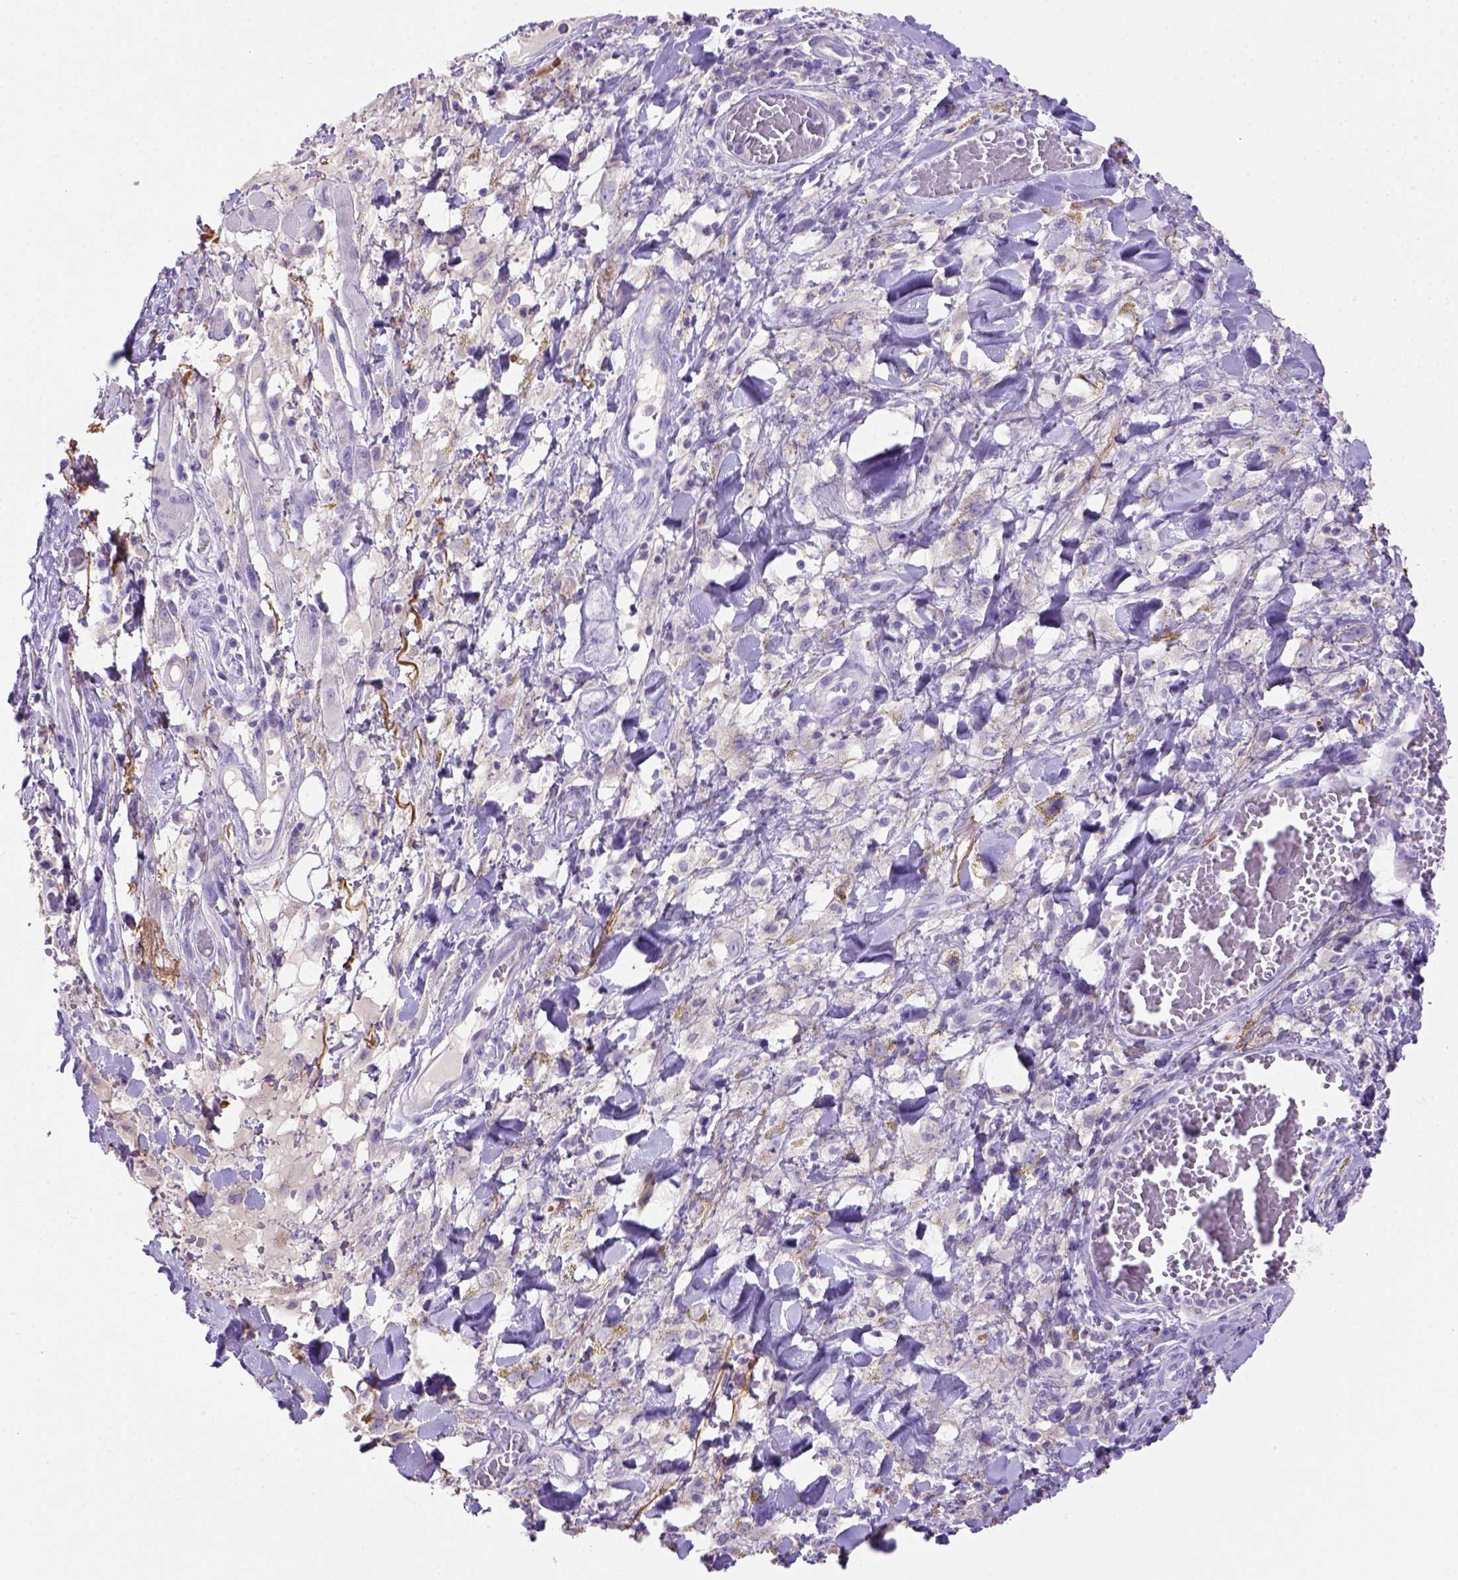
{"staining": {"intensity": "negative", "quantity": "none", "location": "none"}, "tissue": "melanoma", "cell_type": "Tumor cells", "image_type": "cancer", "snomed": [{"axis": "morphology", "description": "Malignant melanoma, NOS"}, {"axis": "topography", "description": "Skin"}], "caption": "High magnification brightfield microscopy of melanoma stained with DAB (3,3'-diaminobenzidine) (brown) and counterstained with hematoxylin (blue): tumor cells show no significant positivity.", "gene": "SIRPD", "patient": {"sex": "female", "age": 91}}